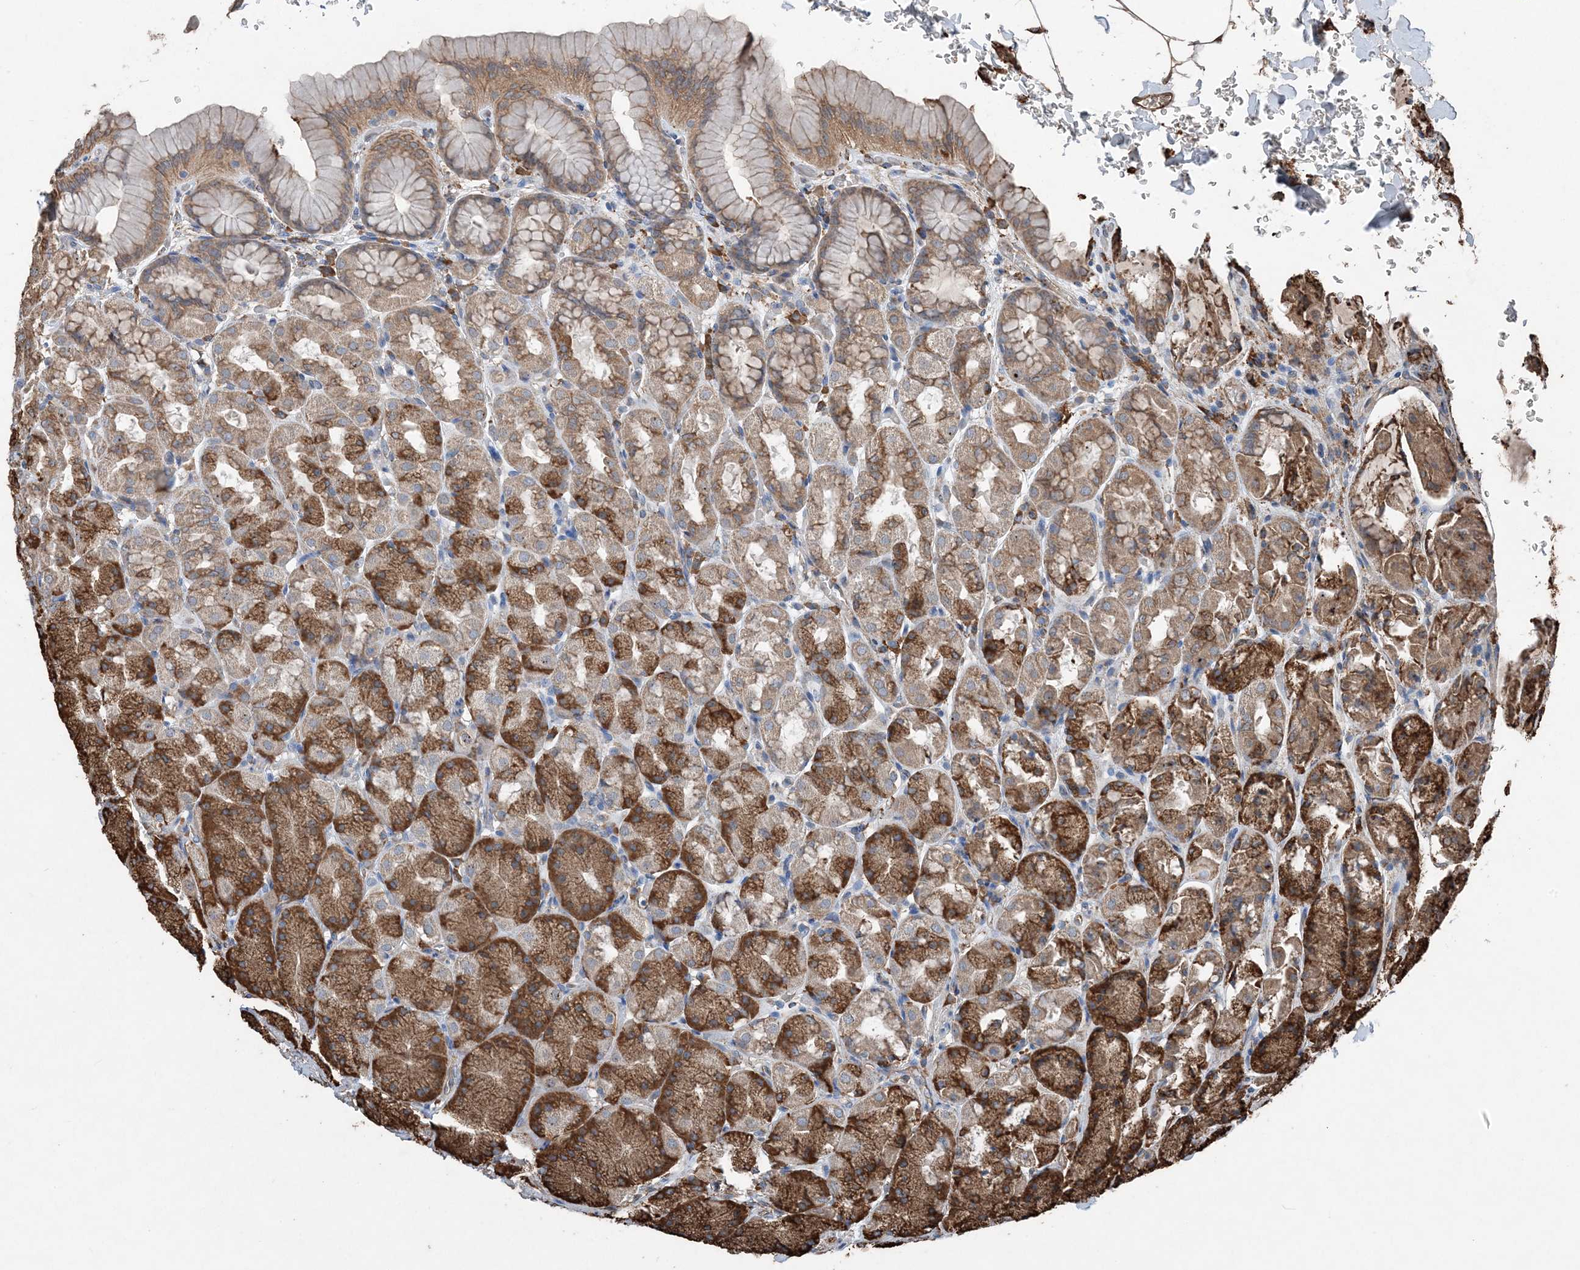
{"staining": {"intensity": "strong", "quantity": ">75%", "location": "cytoplasmic/membranous"}, "tissue": "stomach", "cell_type": "Glandular cells", "image_type": "normal", "snomed": [{"axis": "morphology", "description": "Normal tissue, NOS"}, {"axis": "topography", "description": "Stomach"}], "caption": "Immunohistochemical staining of unremarkable stomach demonstrates high levels of strong cytoplasmic/membranous staining in about >75% of glandular cells.", "gene": "PDIA6", "patient": {"sex": "male", "age": 42}}